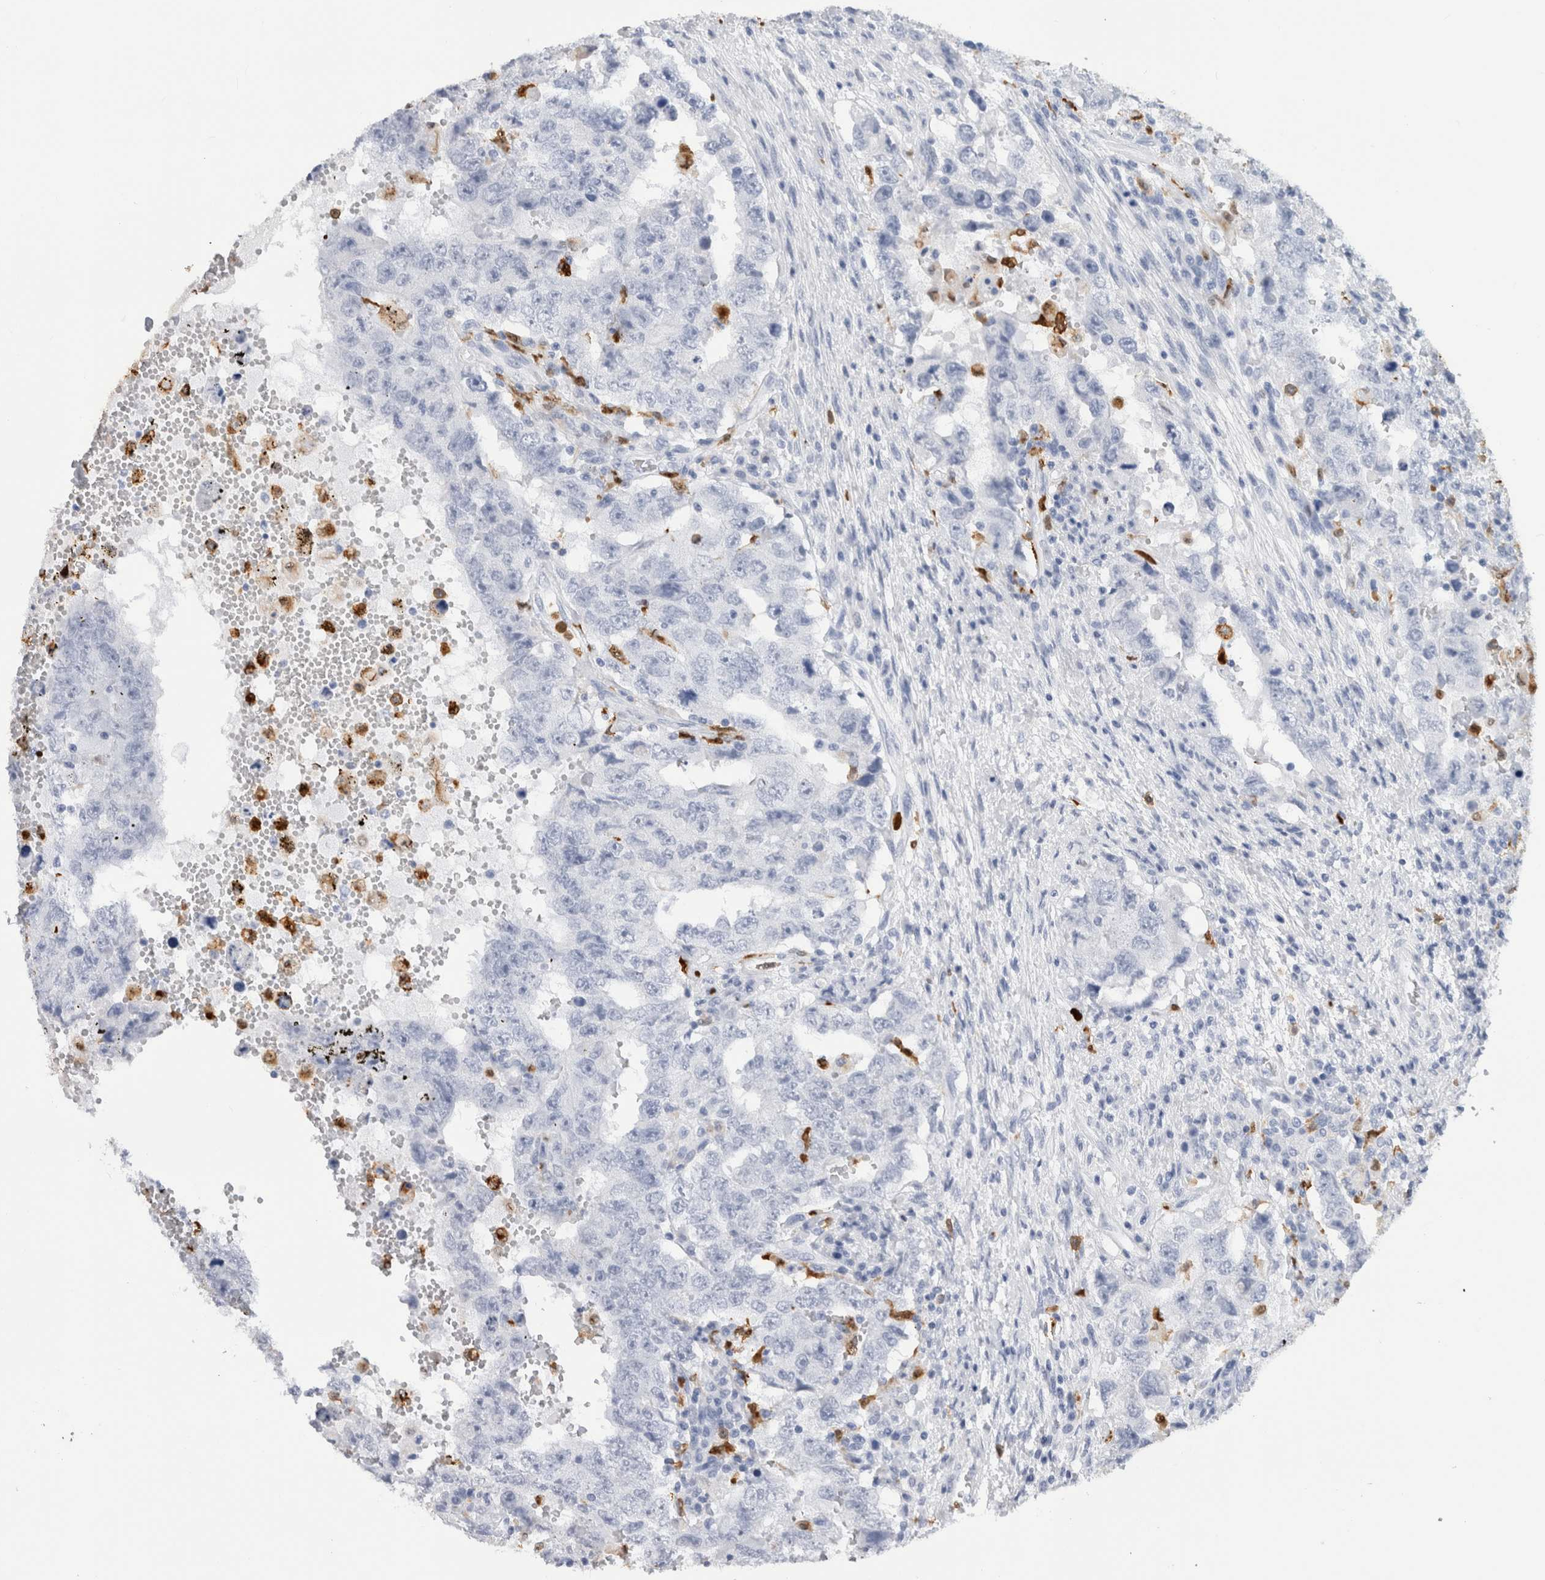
{"staining": {"intensity": "negative", "quantity": "none", "location": "none"}, "tissue": "testis cancer", "cell_type": "Tumor cells", "image_type": "cancer", "snomed": [{"axis": "morphology", "description": "Carcinoma, Embryonal, NOS"}, {"axis": "topography", "description": "Testis"}], "caption": "A photomicrograph of testis embryonal carcinoma stained for a protein exhibits no brown staining in tumor cells.", "gene": "S100A8", "patient": {"sex": "male", "age": 26}}